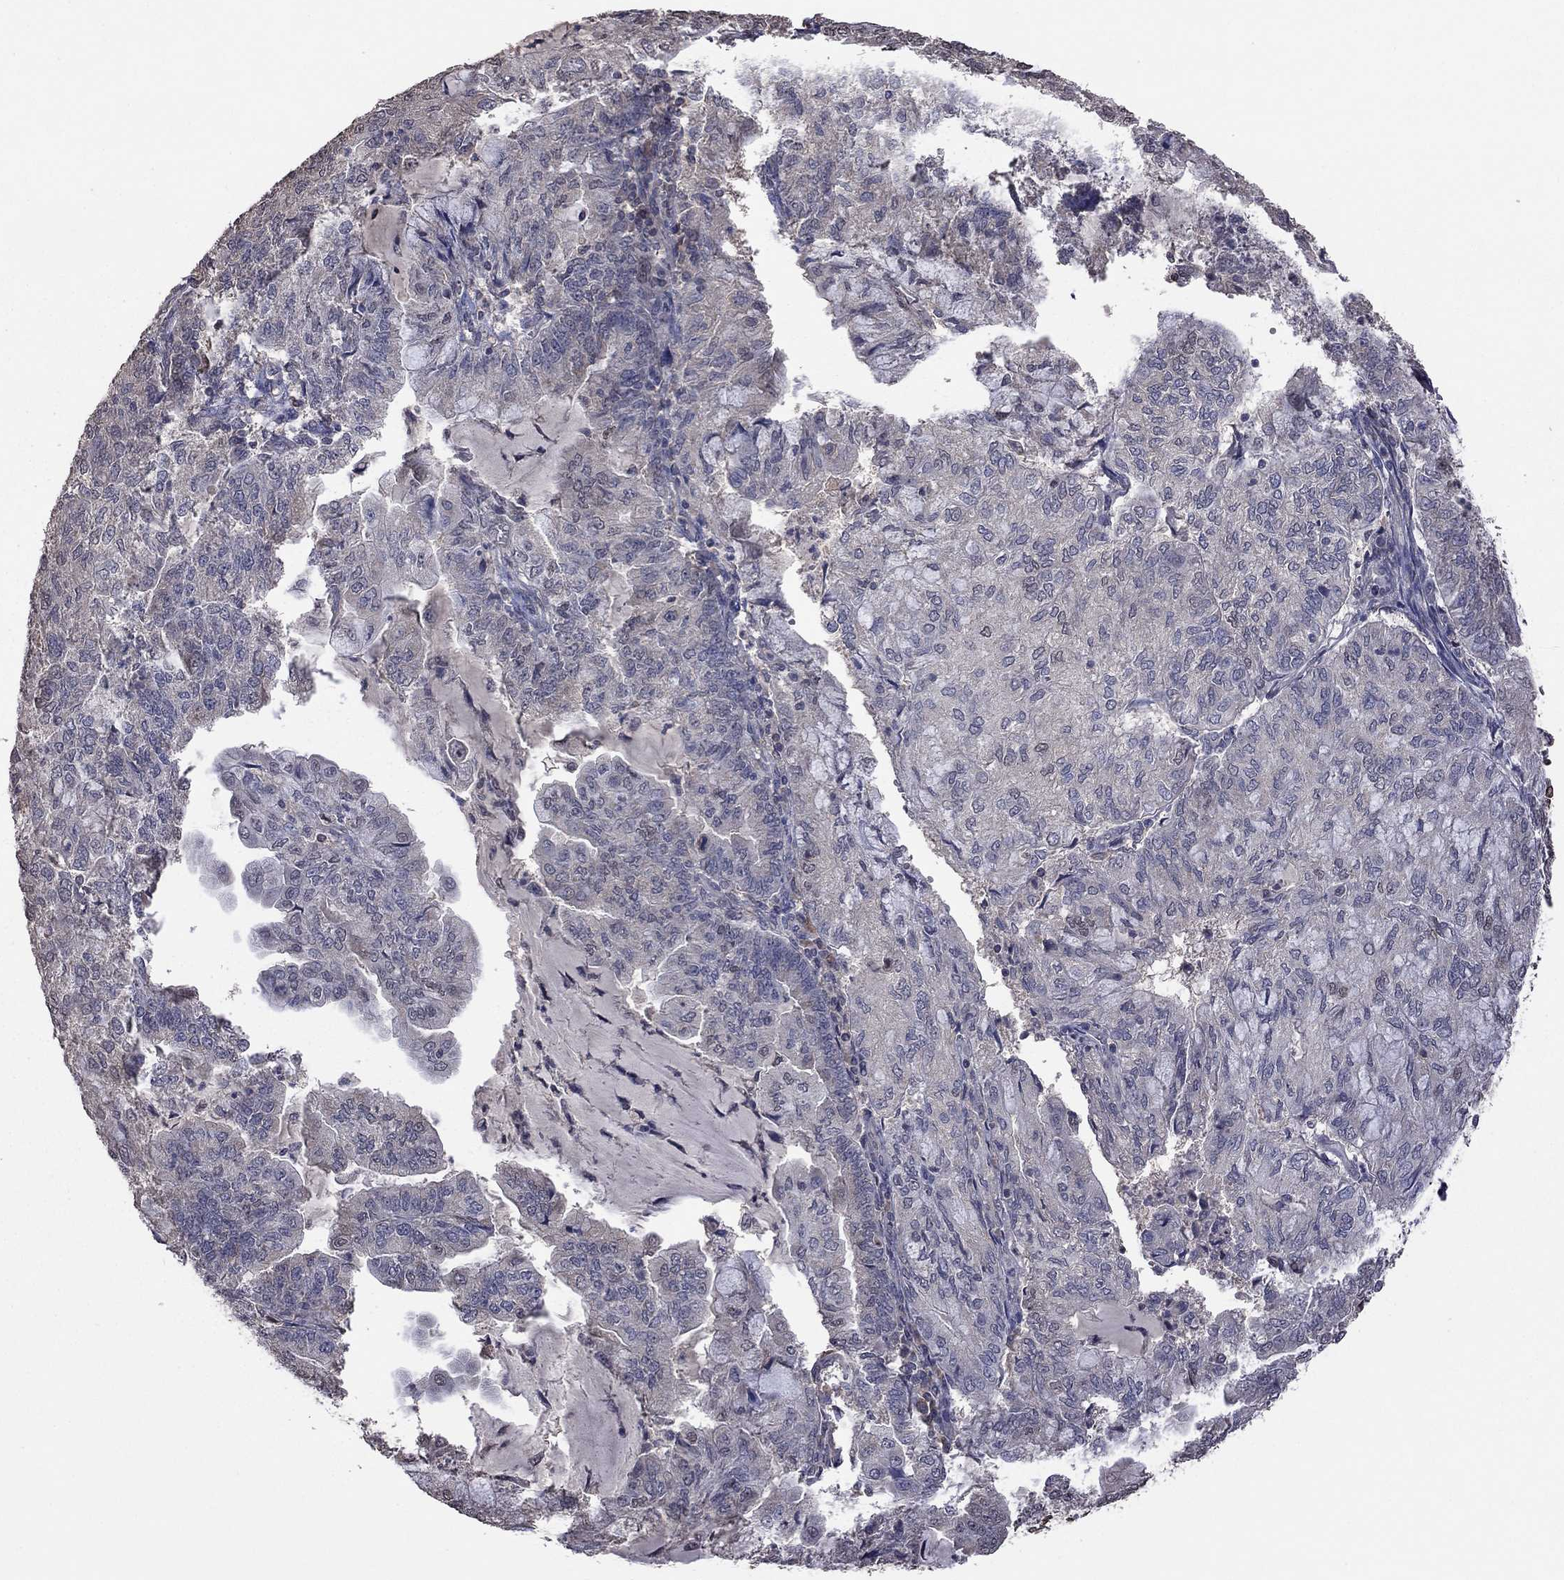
{"staining": {"intensity": "negative", "quantity": "none", "location": "none"}, "tissue": "endometrial cancer", "cell_type": "Tumor cells", "image_type": "cancer", "snomed": [{"axis": "morphology", "description": "Adenocarcinoma, NOS"}, {"axis": "topography", "description": "Endometrium"}], "caption": "A high-resolution photomicrograph shows immunohistochemistry (IHC) staining of adenocarcinoma (endometrial), which exhibits no significant expression in tumor cells.", "gene": "TSNARE1", "patient": {"sex": "female", "age": 82}}